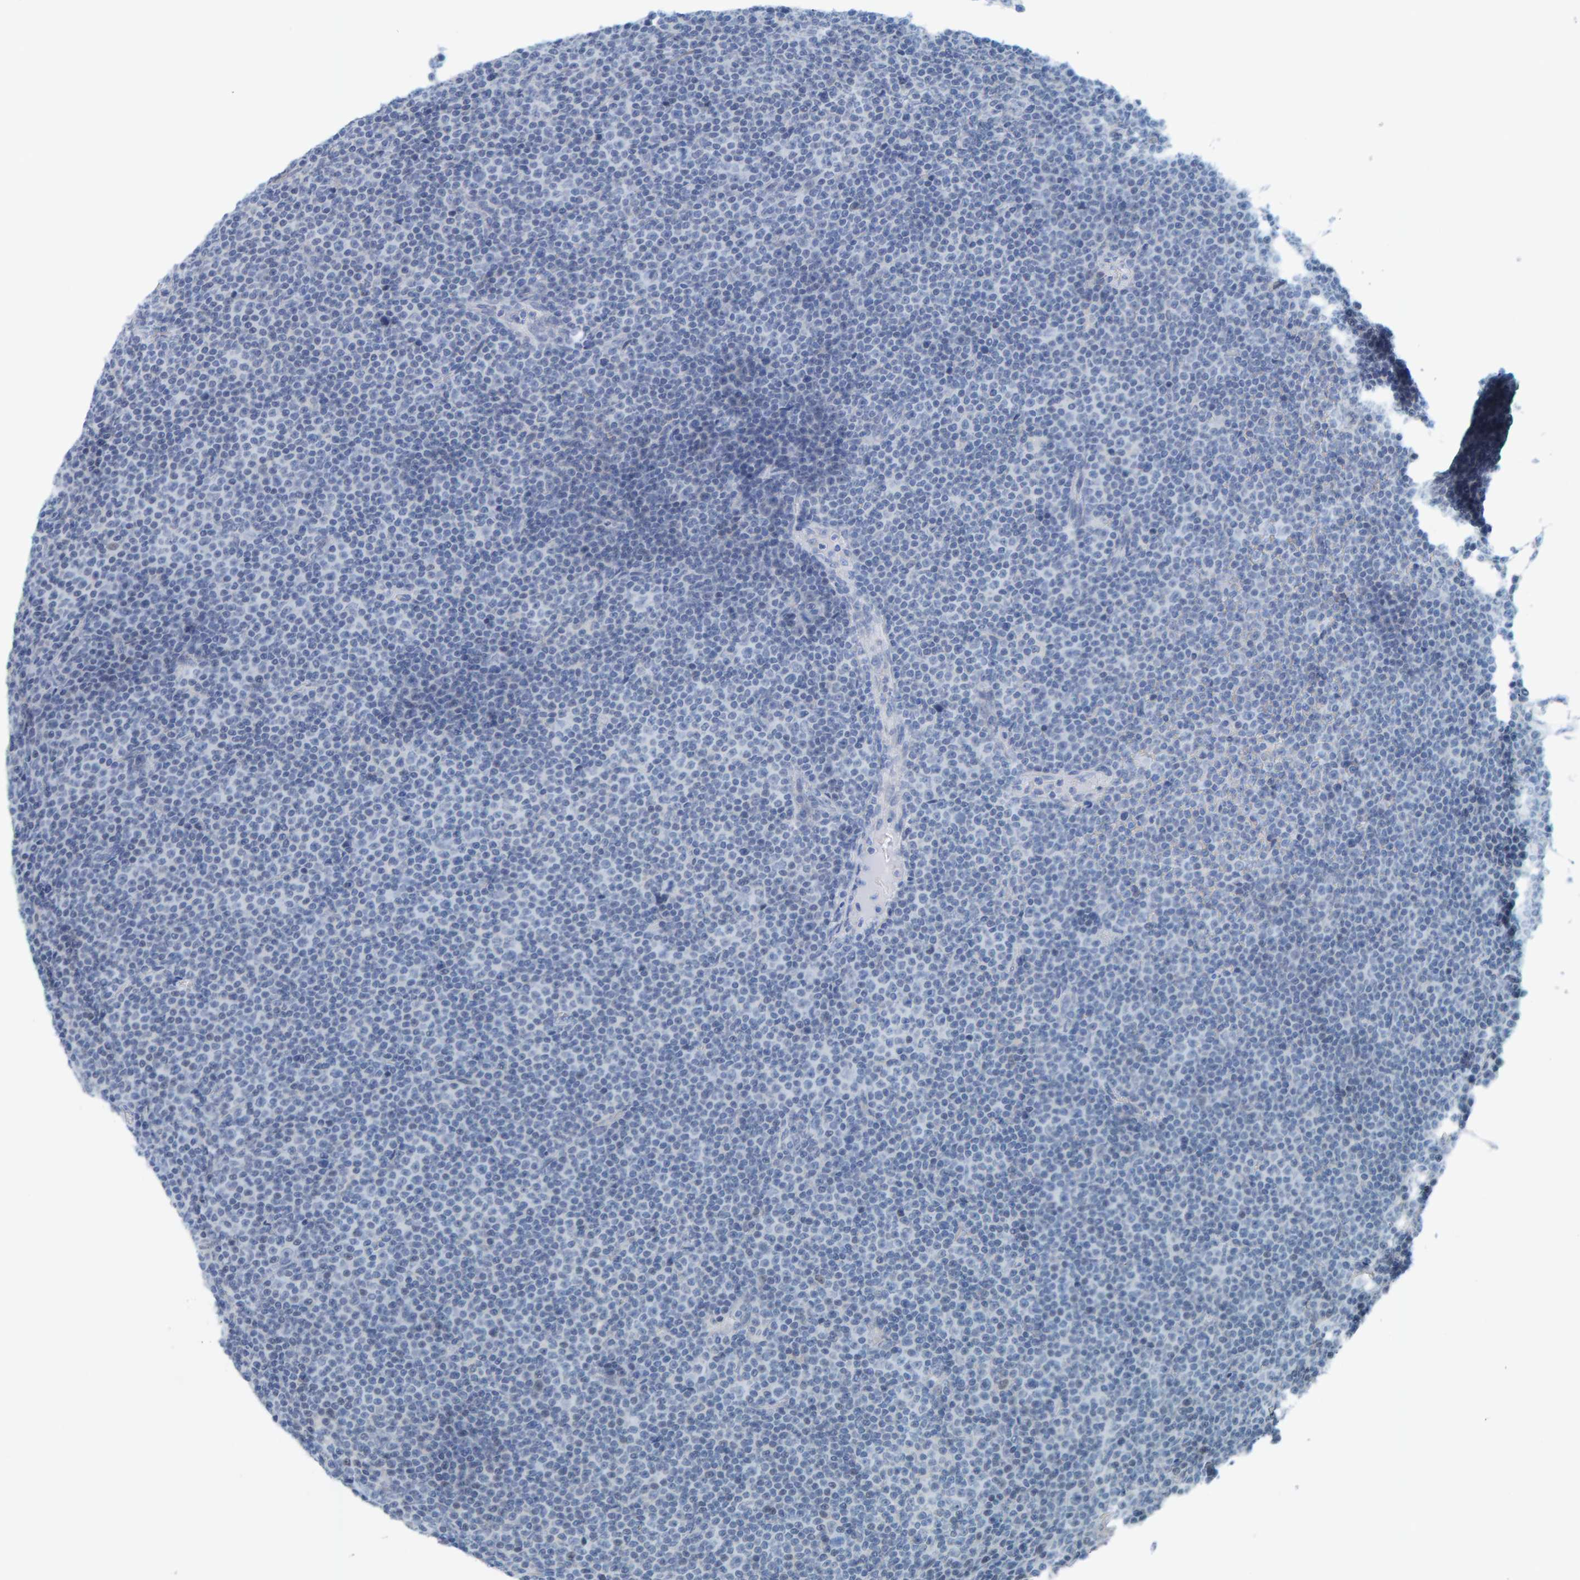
{"staining": {"intensity": "negative", "quantity": "none", "location": "none"}, "tissue": "lymphoma", "cell_type": "Tumor cells", "image_type": "cancer", "snomed": [{"axis": "morphology", "description": "Malignant lymphoma, non-Hodgkin's type, Low grade"}, {"axis": "topography", "description": "Lymph node"}], "caption": "The micrograph shows no staining of tumor cells in lymphoma.", "gene": "CNP", "patient": {"sex": "female", "age": 67}}